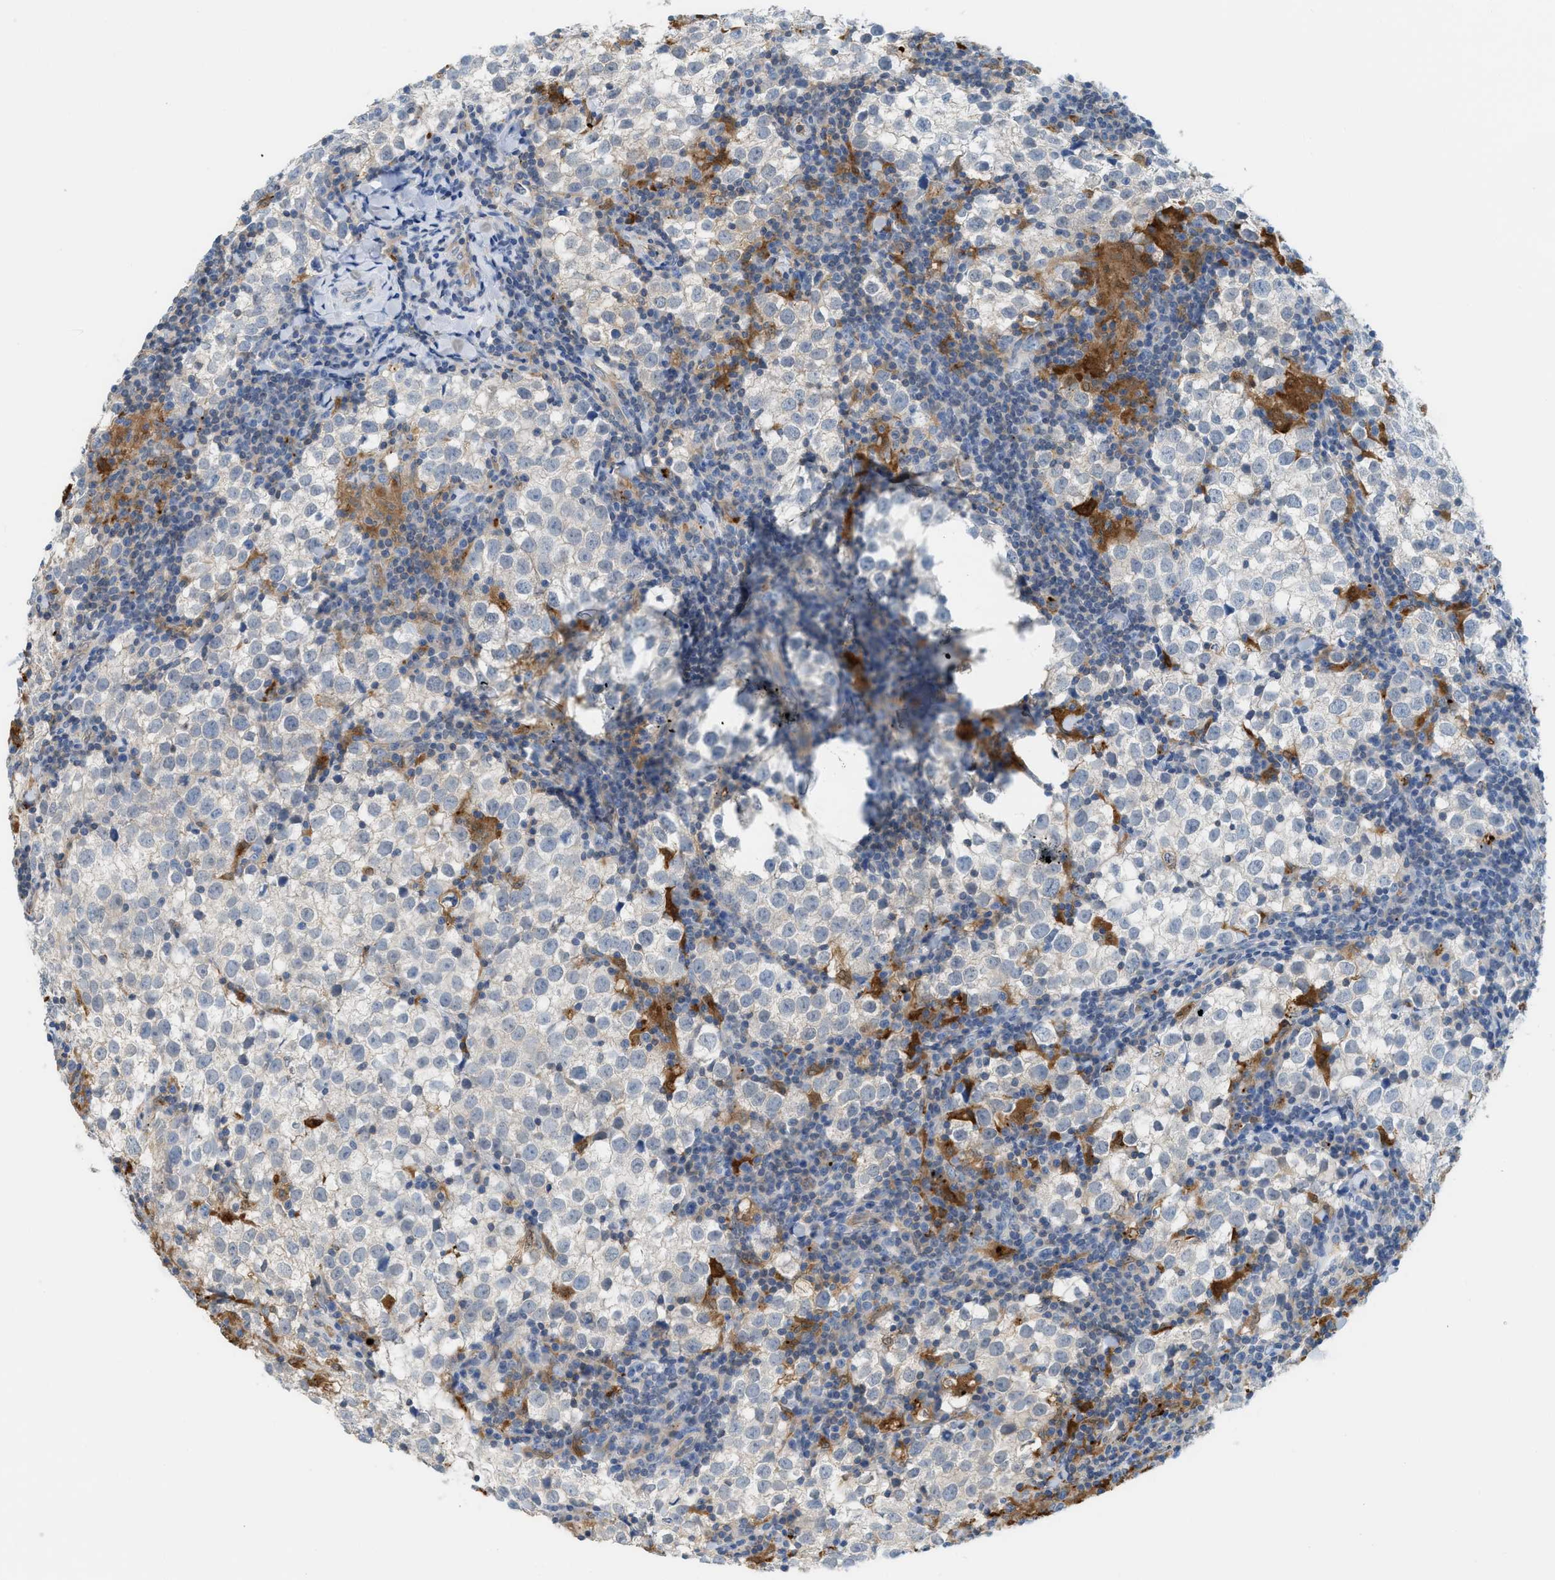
{"staining": {"intensity": "negative", "quantity": "none", "location": "none"}, "tissue": "testis cancer", "cell_type": "Tumor cells", "image_type": "cancer", "snomed": [{"axis": "morphology", "description": "Seminoma, NOS"}, {"axis": "morphology", "description": "Carcinoma, Embryonal, NOS"}, {"axis": "topography", "description": "Testis"}], "caption": "This is an immunohistochemistry micrograph of human testis embryonal carcinoma. There is no positivity in tumor cells.", "gene": "CSTB", "patient": {"sex": "male", "age": 36}}